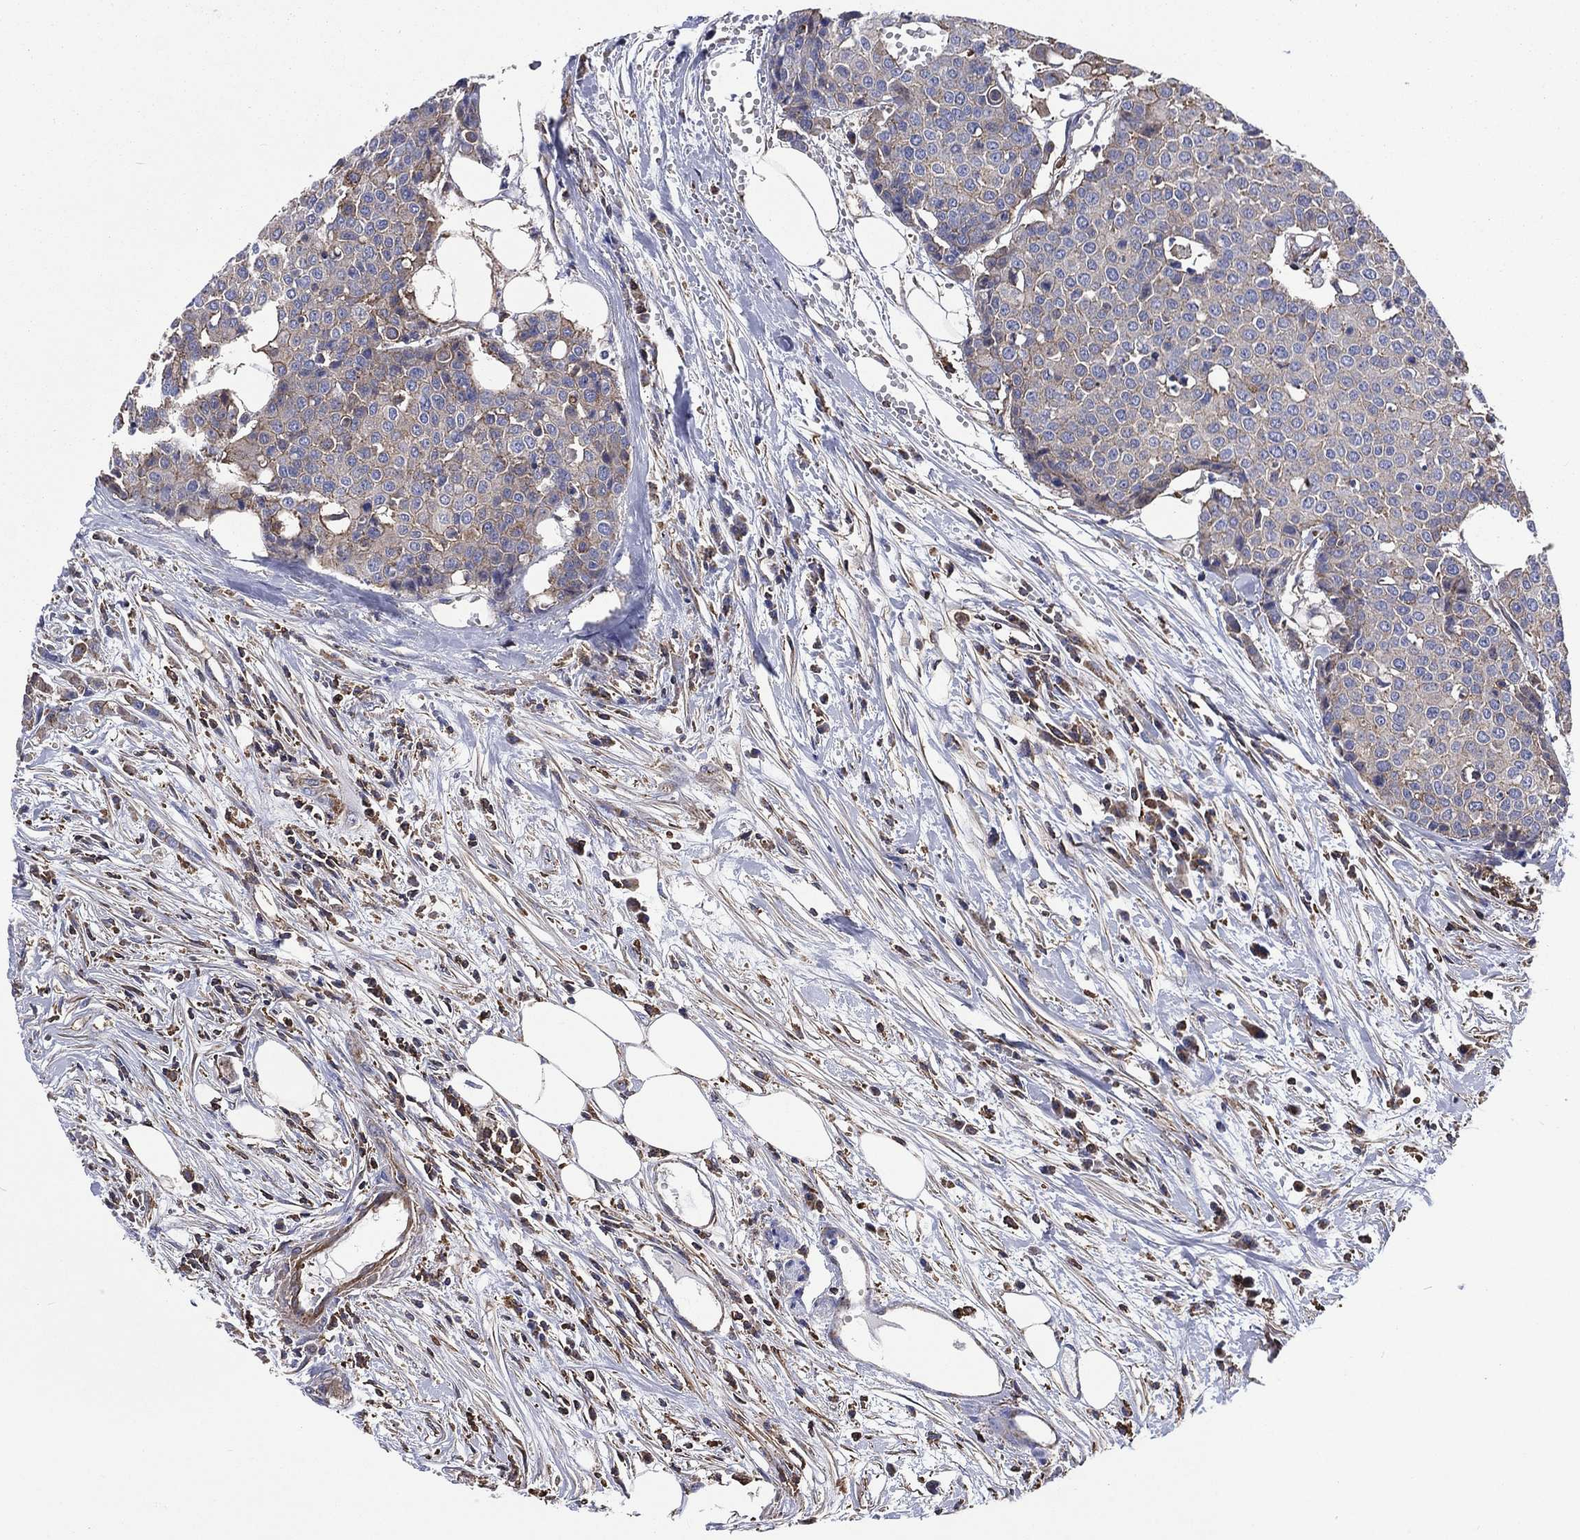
{"staining": {"intensity": "negative", "quantity": "none", "location": "none"}, "tissue": "carcinoid", "cell_type": "Tumor cells", "image_type": "cancer", "snomed": [{"axis": "morphology", "description": "Carcinoid, malignant, NOS"}, {"axis": "topography", "description": "Colon"}], "caption": "Carcinoid (malignant) was stained to show a protein in brown. There is no significant positivity in tumor cells.", "gene": "ANKRD37", "patient": {"sex": "male", "age": 81}}